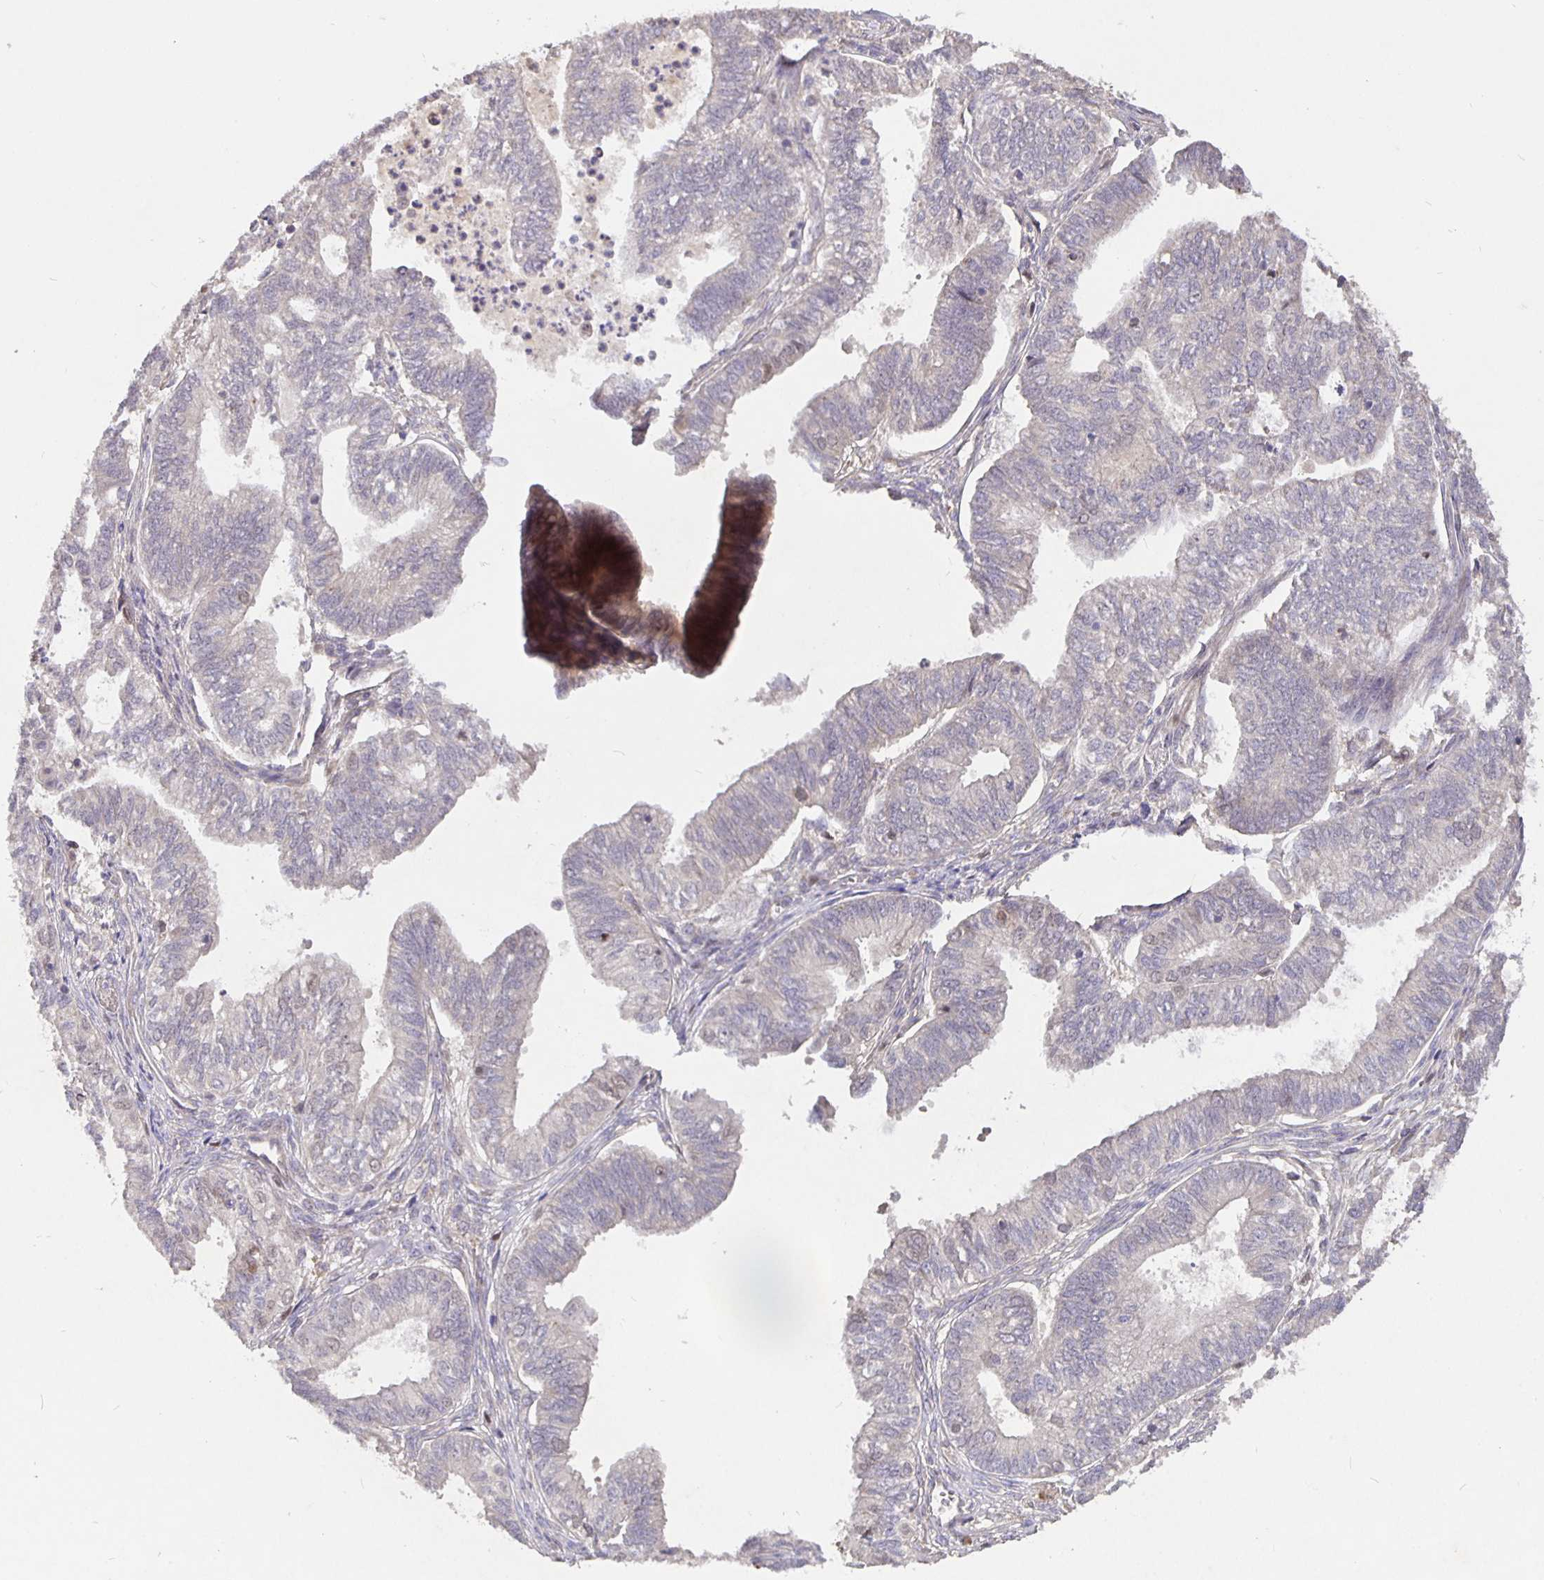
{"staining": {"intensity": "negative", "quantity": "none", "location": "none"}, "tissue": "ovarian cancer", "cell_type": "Tumor cells", "image_type": "cancer", "snomed": [{"axis": "morphology", "description": "Carcinoma, endometroid"}, {"axis": "topography", "description": "Ovary"}], "caption": "Immunohistochemistry (IHC) photomicrograph of ovarian endometroid carcinoma stained for a protein (brown), which reveals no positivity in tumor cells.", "gene": "NOG", "patient": {"sex": "female", "age": 64}}